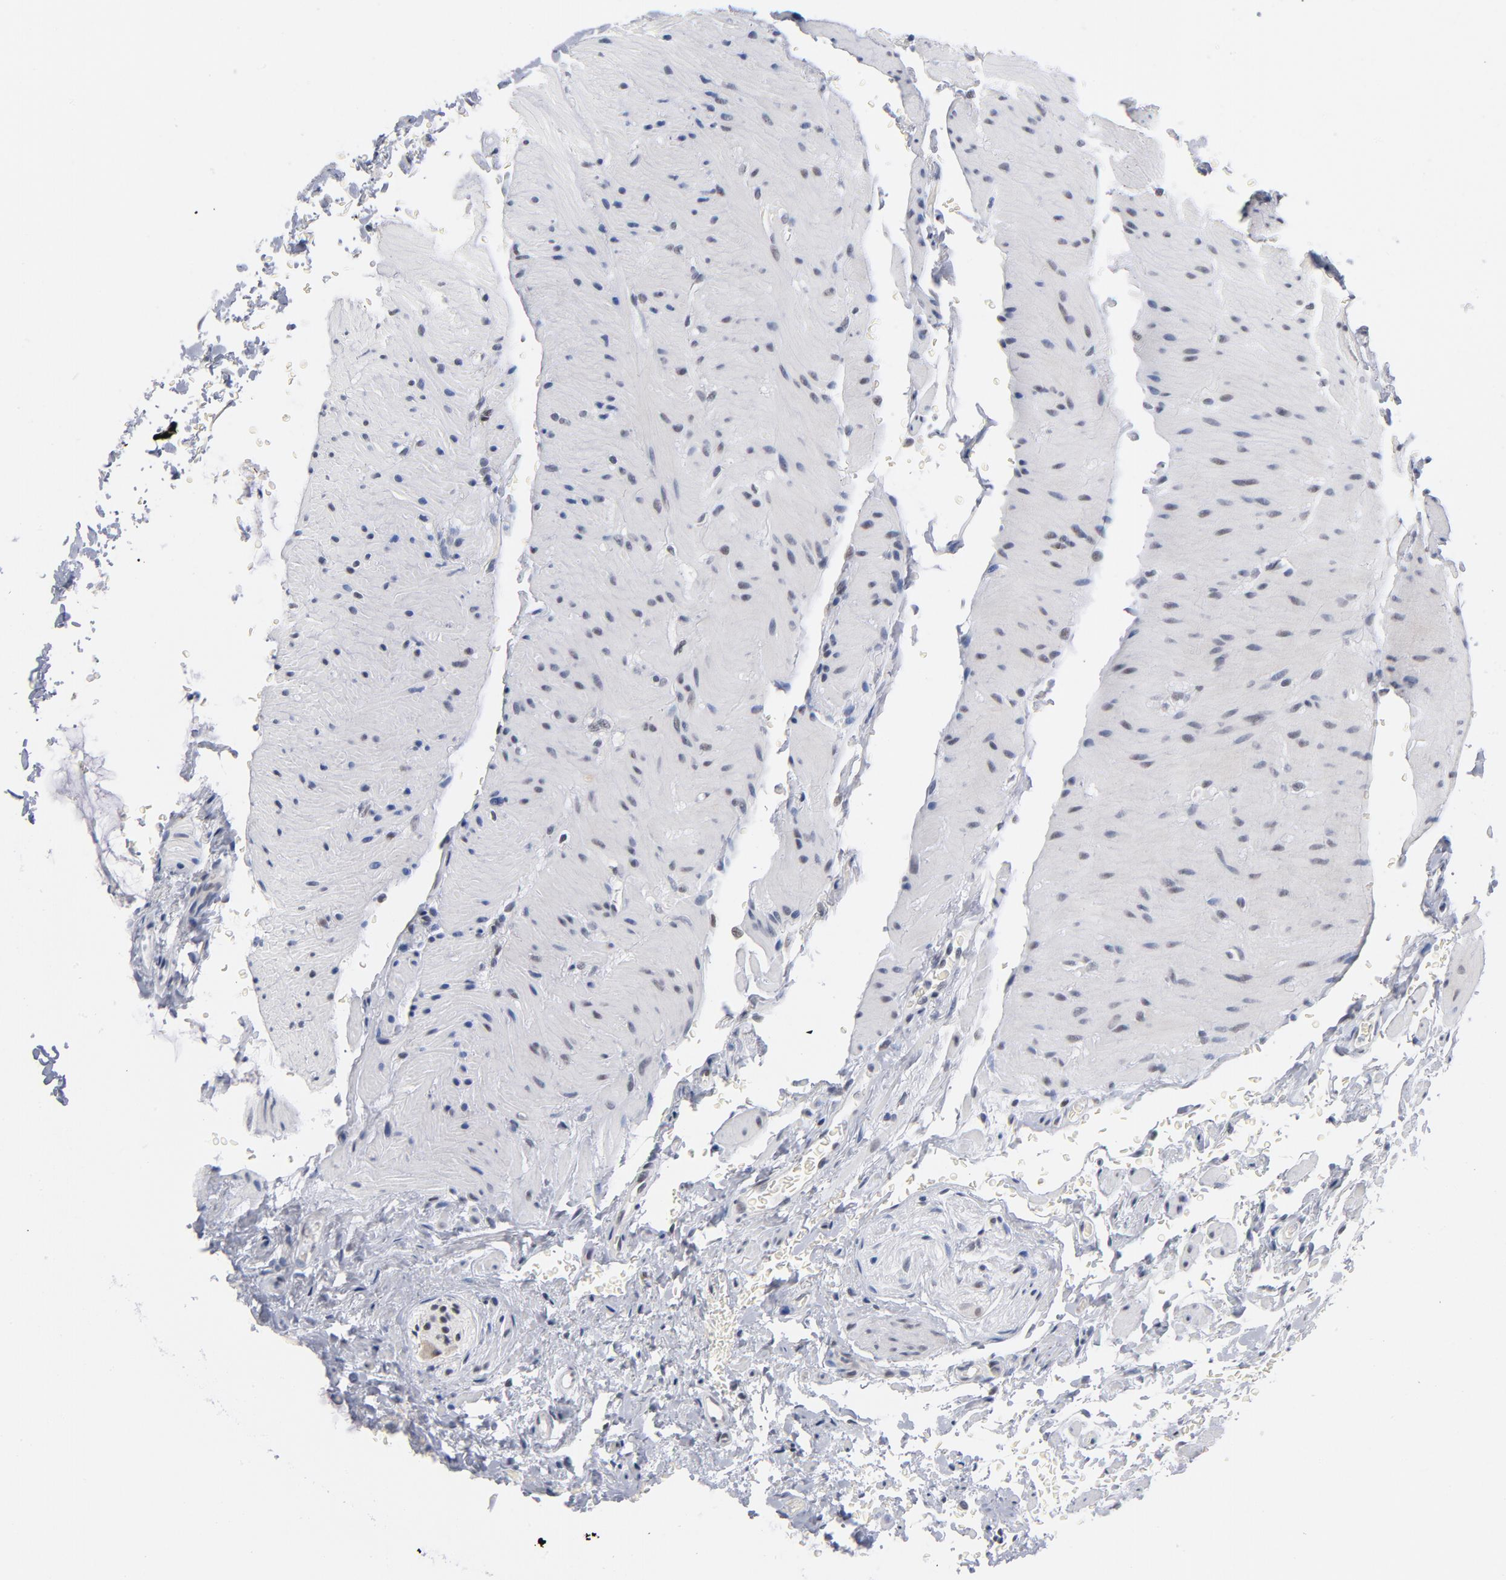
{"staining": {"intensity": "strong", "quantity": ">75%", "location": "nuclear"}, "tissue": "rectum", "cell_type": "Glandular cells", "image_type": "normal", "snomed": [{"axis": "morphology", "description": "Normal tissue, NOS"}, {"axis": "topography", "description": "Rectum"}], "caption": "Human rectum stained with a brown dye demonstrates strong nuclear positive positivity in about >75% of glandular cells.", "gene": "BAP1", "patient": {"sex": "male", "age": 92}}